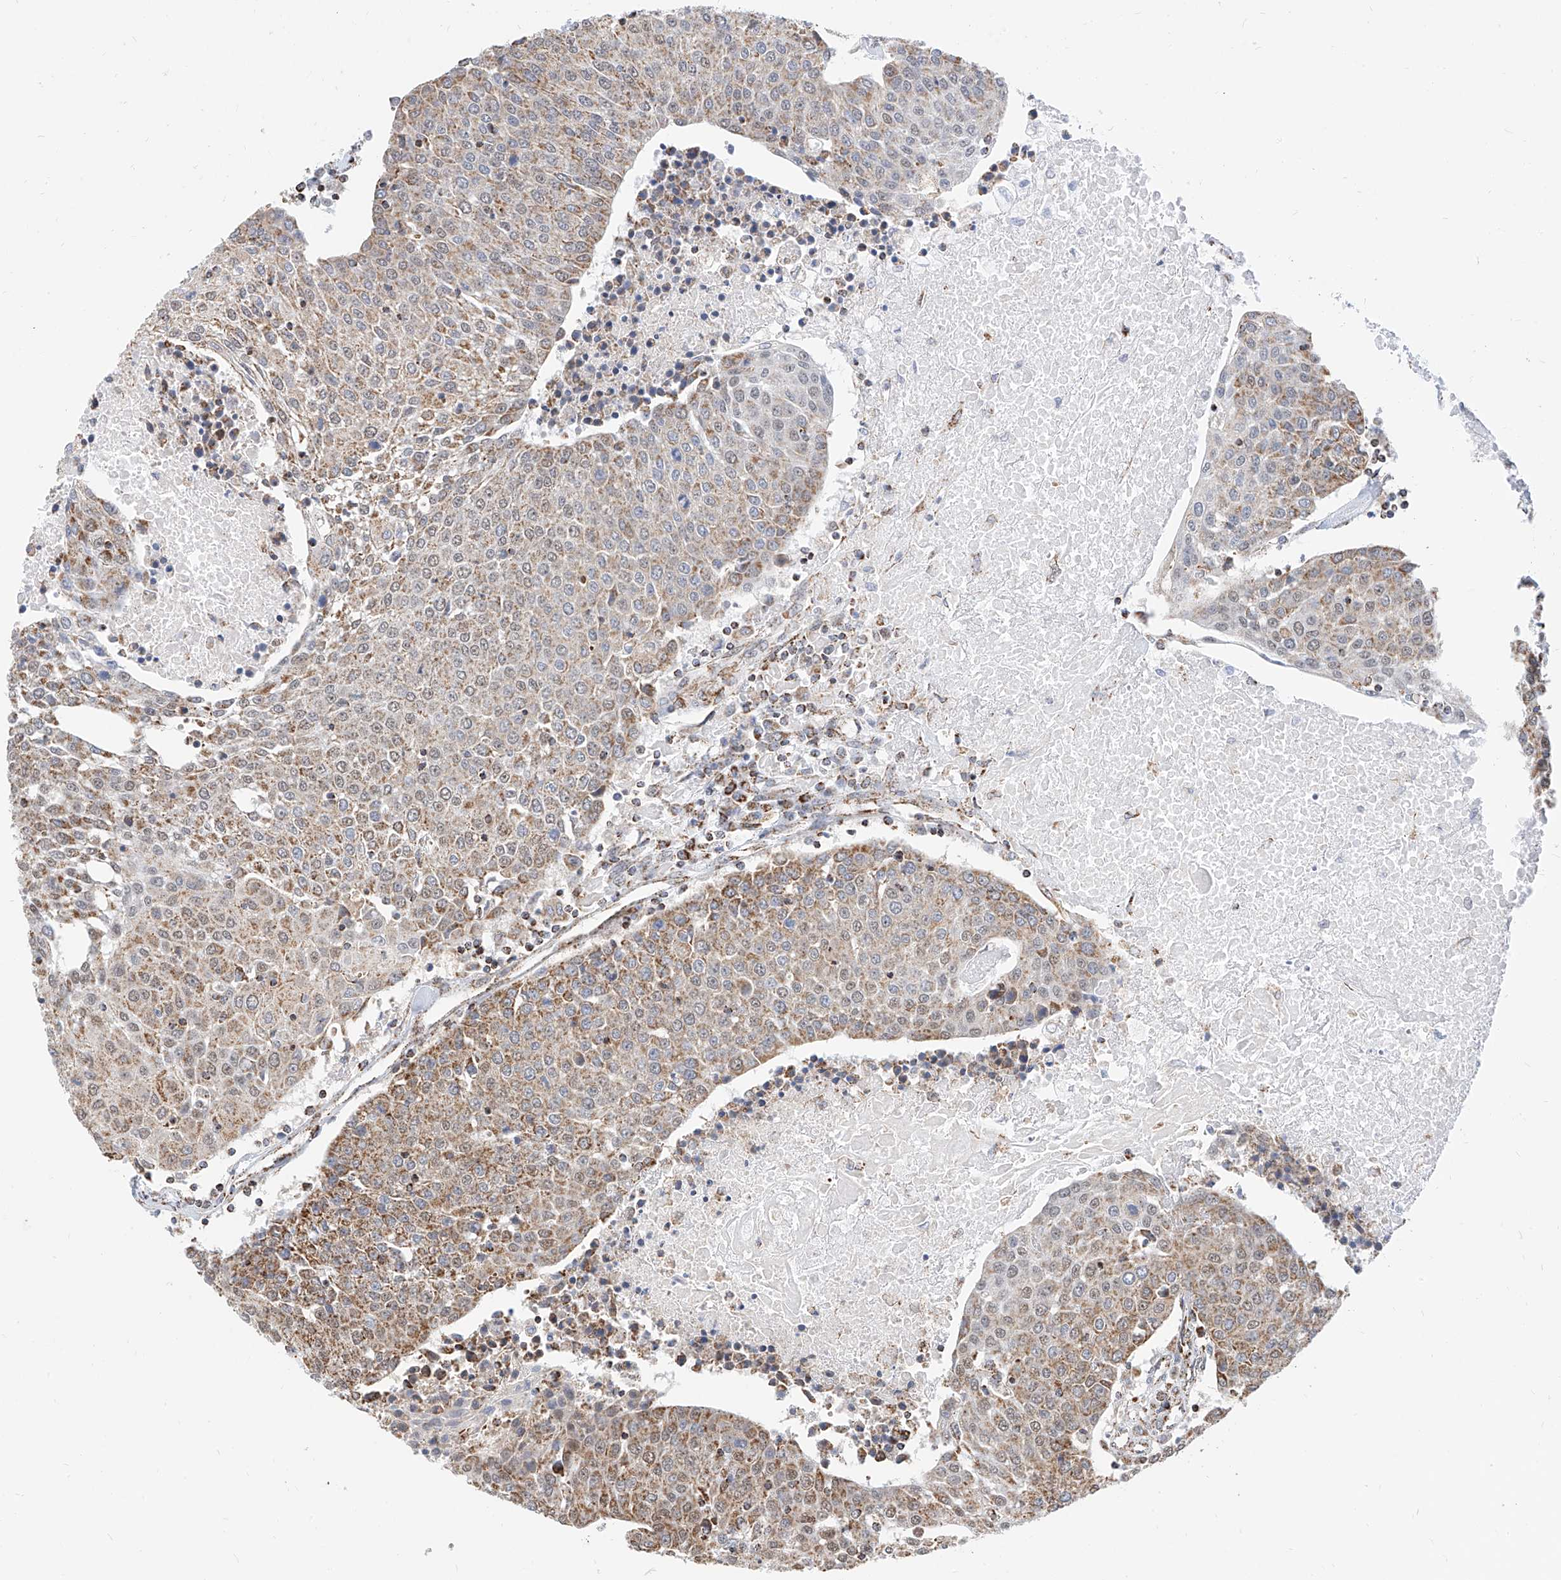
{"staining": {"intensity": "moderate", "quantity": ">75%", "location": "cytoplasmic/membranous"}, "tissue": "urothelial cancer", "cell_type": "Tumor cells", "image_type": "cancer", "snomed": [{"axis": "morphology", "description": "Urothelial carcinoma, High grade"}, {"axis": "topography", "description": "Urinary bladder"}], "caption": "Tumor cells exhibit medium levels of moderate cytoplasmic/membranous staining in approximately >75% of cells in human high-grade urothelial carcinoma. (DAB (3,3'-diaminobenzidine) = brown stain, brightfield microscopy at high magnification).", "gene": "NALCN", "patient": {"sex": "female", "age": 85}}